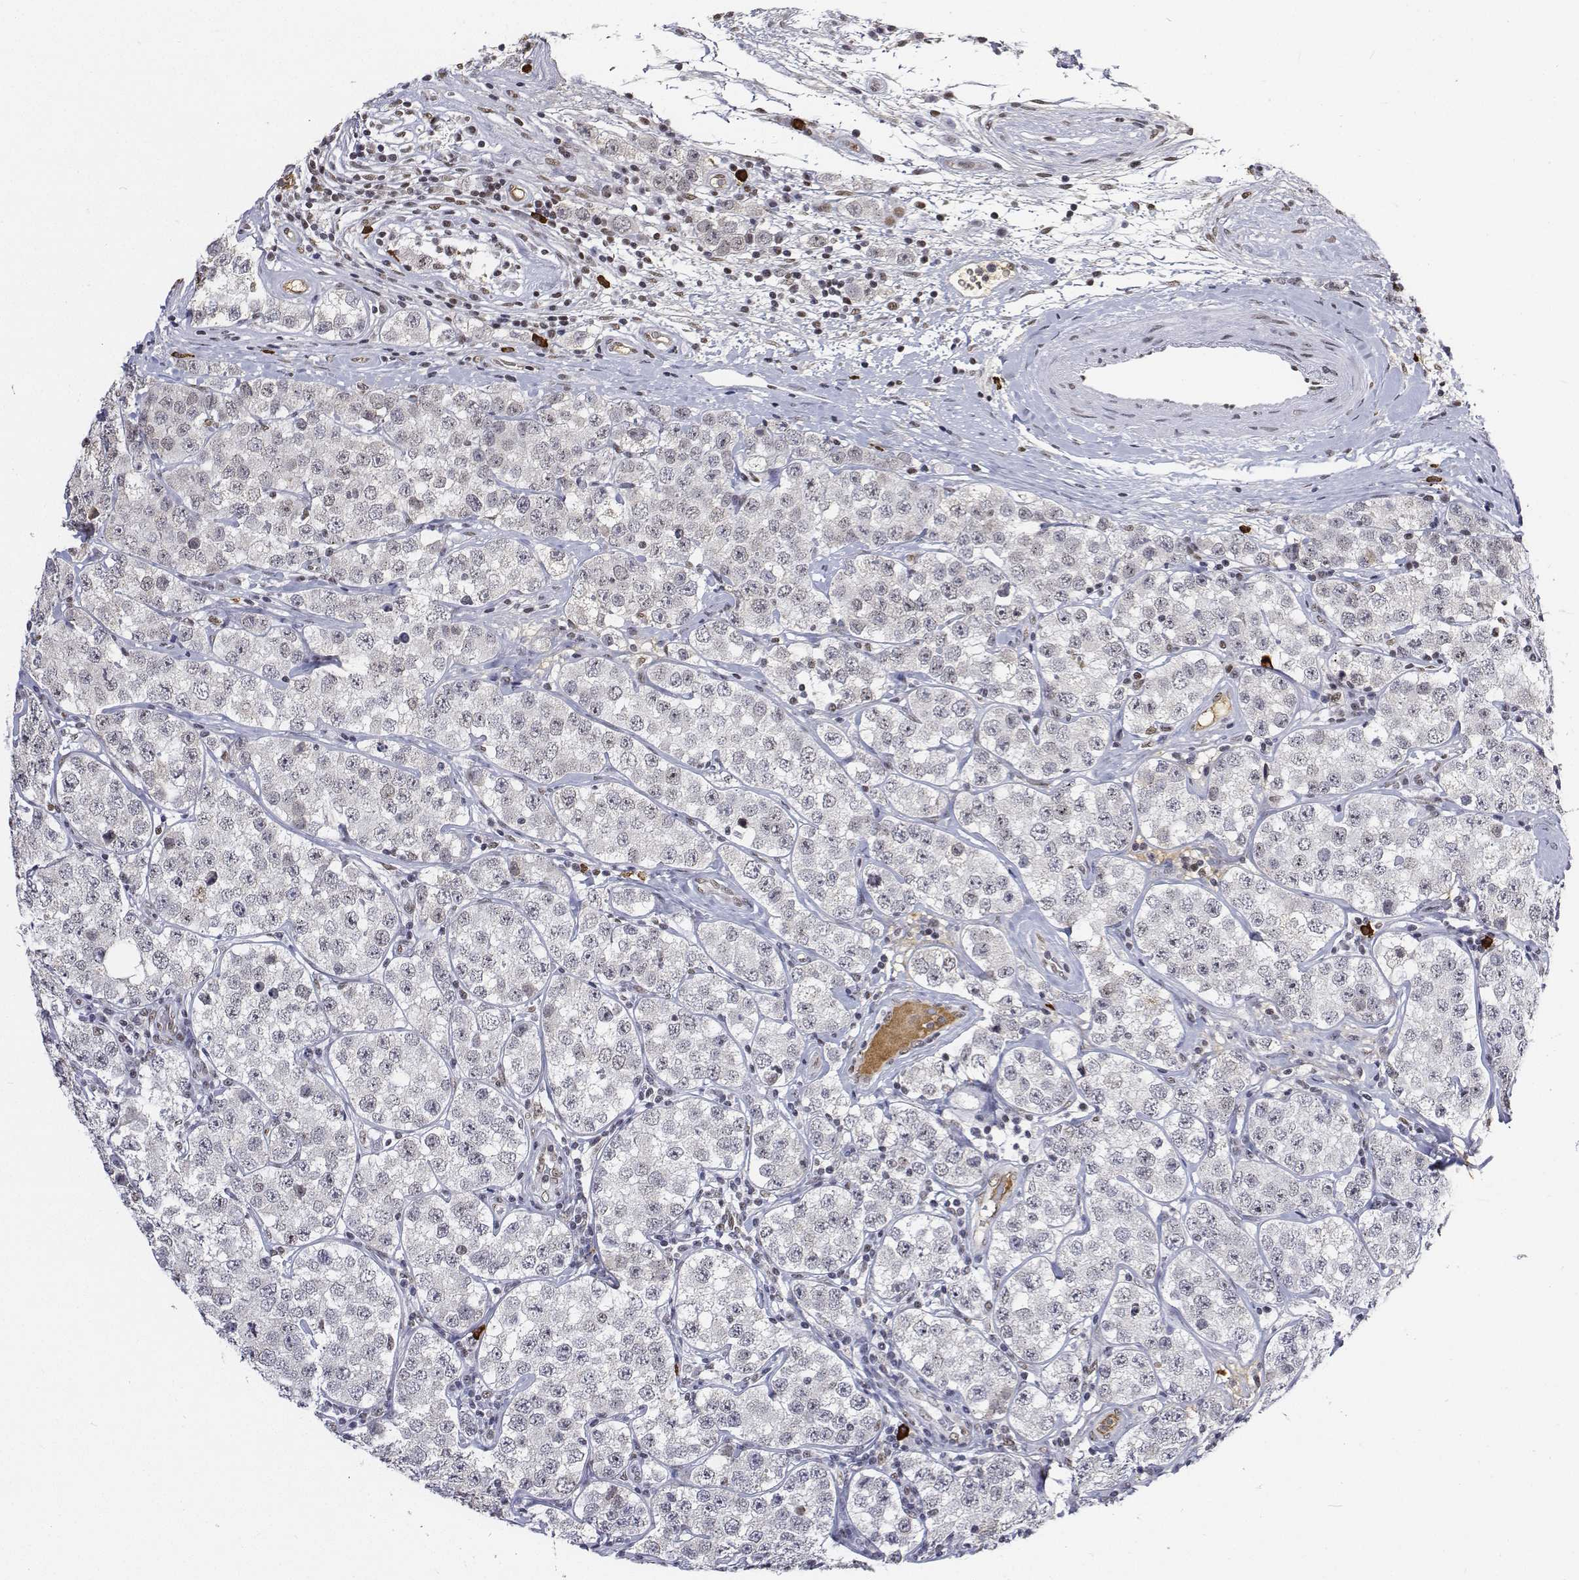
{"staining": {"intensity": "negative", "quantity": "none", "location": "none"}, "tissue": "testis cancer", "cell_type": "Tumor cells", "image_type": "cancer", "snomed": [{"axis": "morphology", "description": "Seminoma, NOS"}, {"axis": "topography", "description": "Testis"}], "caption": "Seminoma (testis) was stained to show a protein in brown. There is no significant expression in tumor cells. Nuclei are stained in blue.", "gene": "ATRX", "patient": {"sex": "male", "age": 34}}